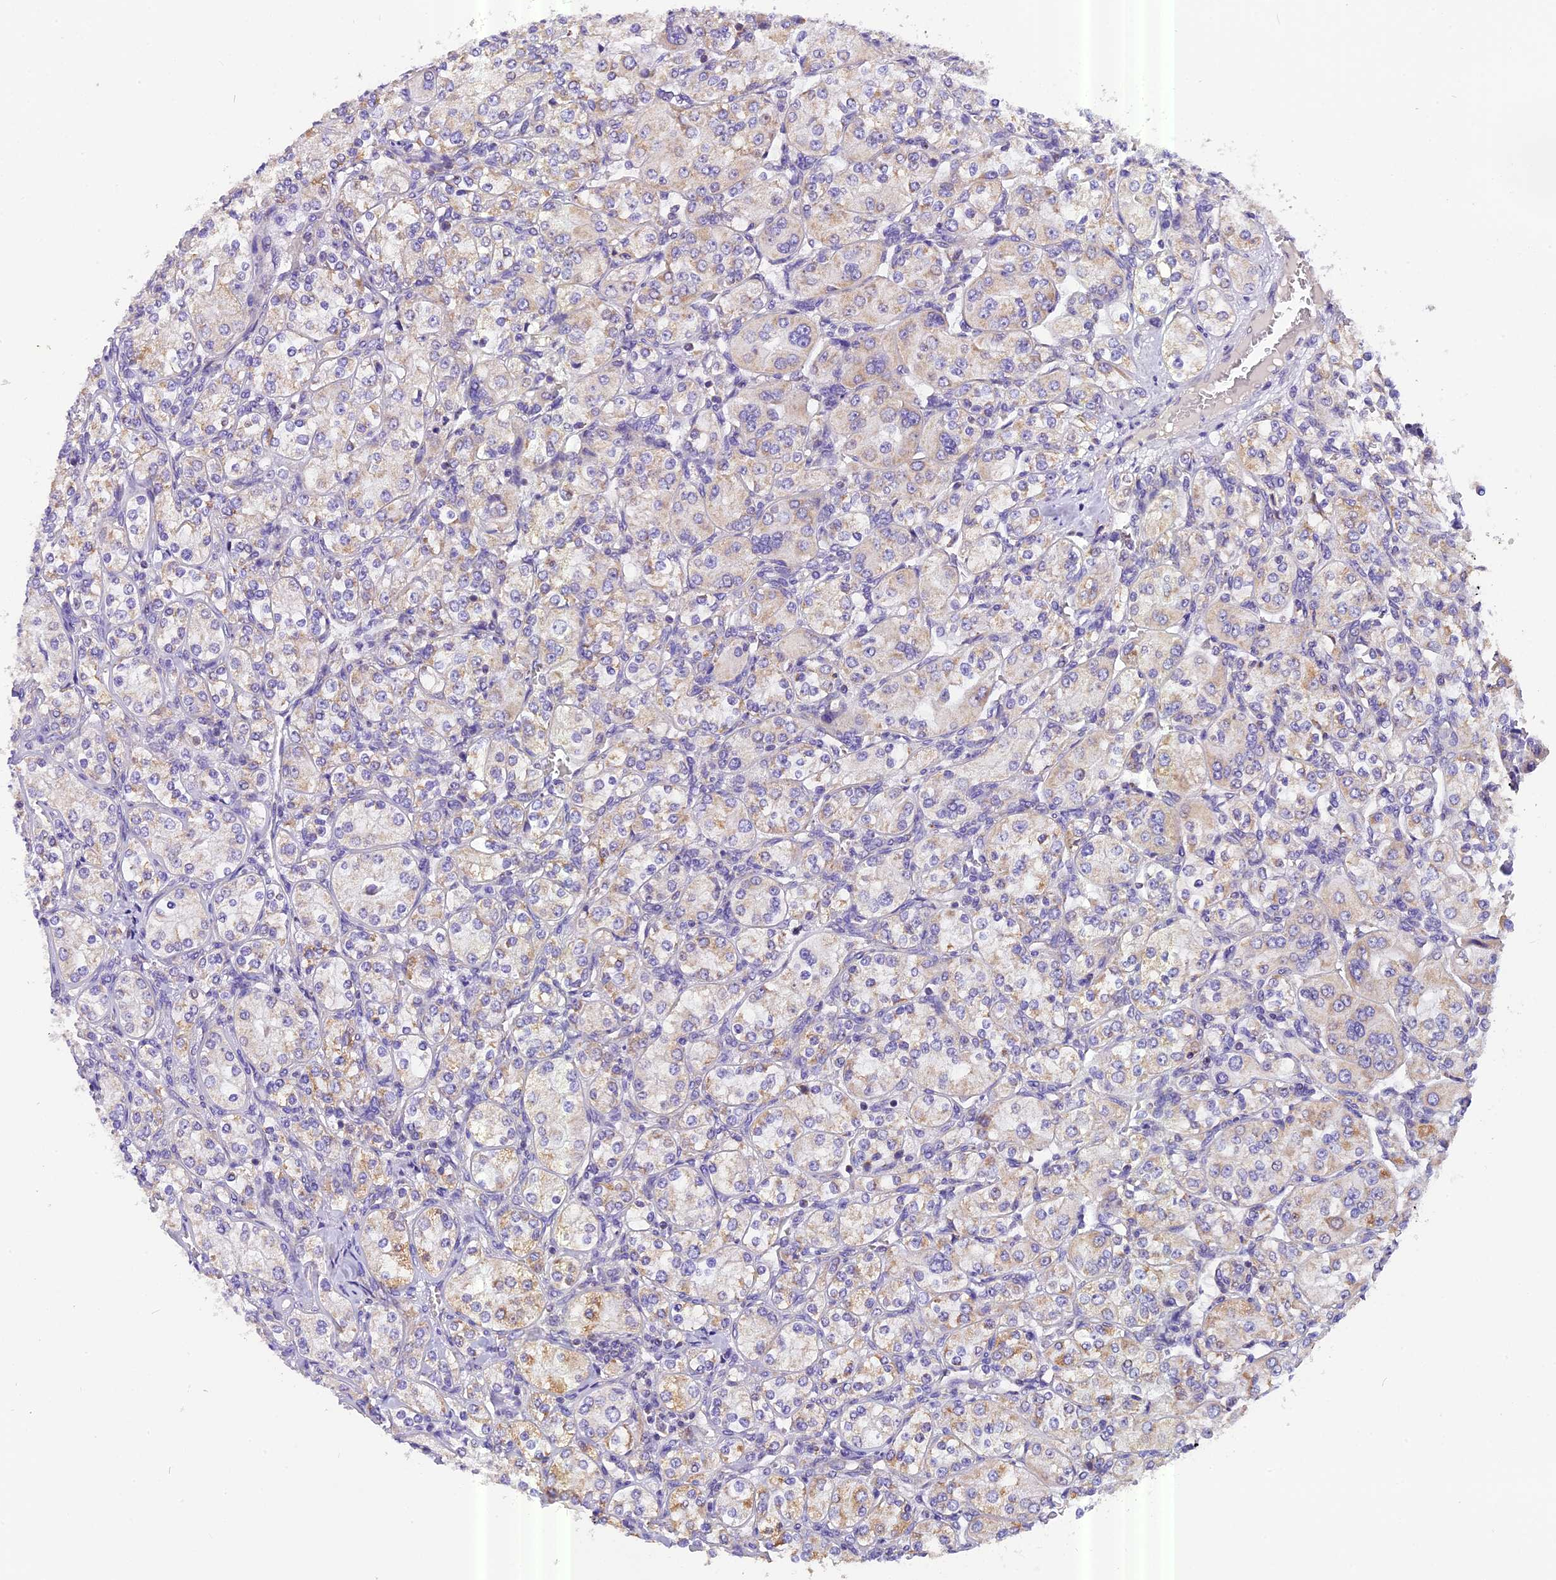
{"staining": {"intensity": "weak", "quantity": "<25%", "location": "cytoplasmic/membranous"}, "tissue": "renal cancer", "cell_type": "Tumor cells", "image_type": "cancer", "snomed": [{"axis": "morphology", "description": "Adenocarcinoma, NOS"}, {"axis": "topography", "description": "Kidney"}], "caption": "Human renal cancer stained for a protein using immunohistochemistry reveals no positivity in tumor cells.", "gene": "MGME1", "patient": {"sex": "male", "age": 77}}